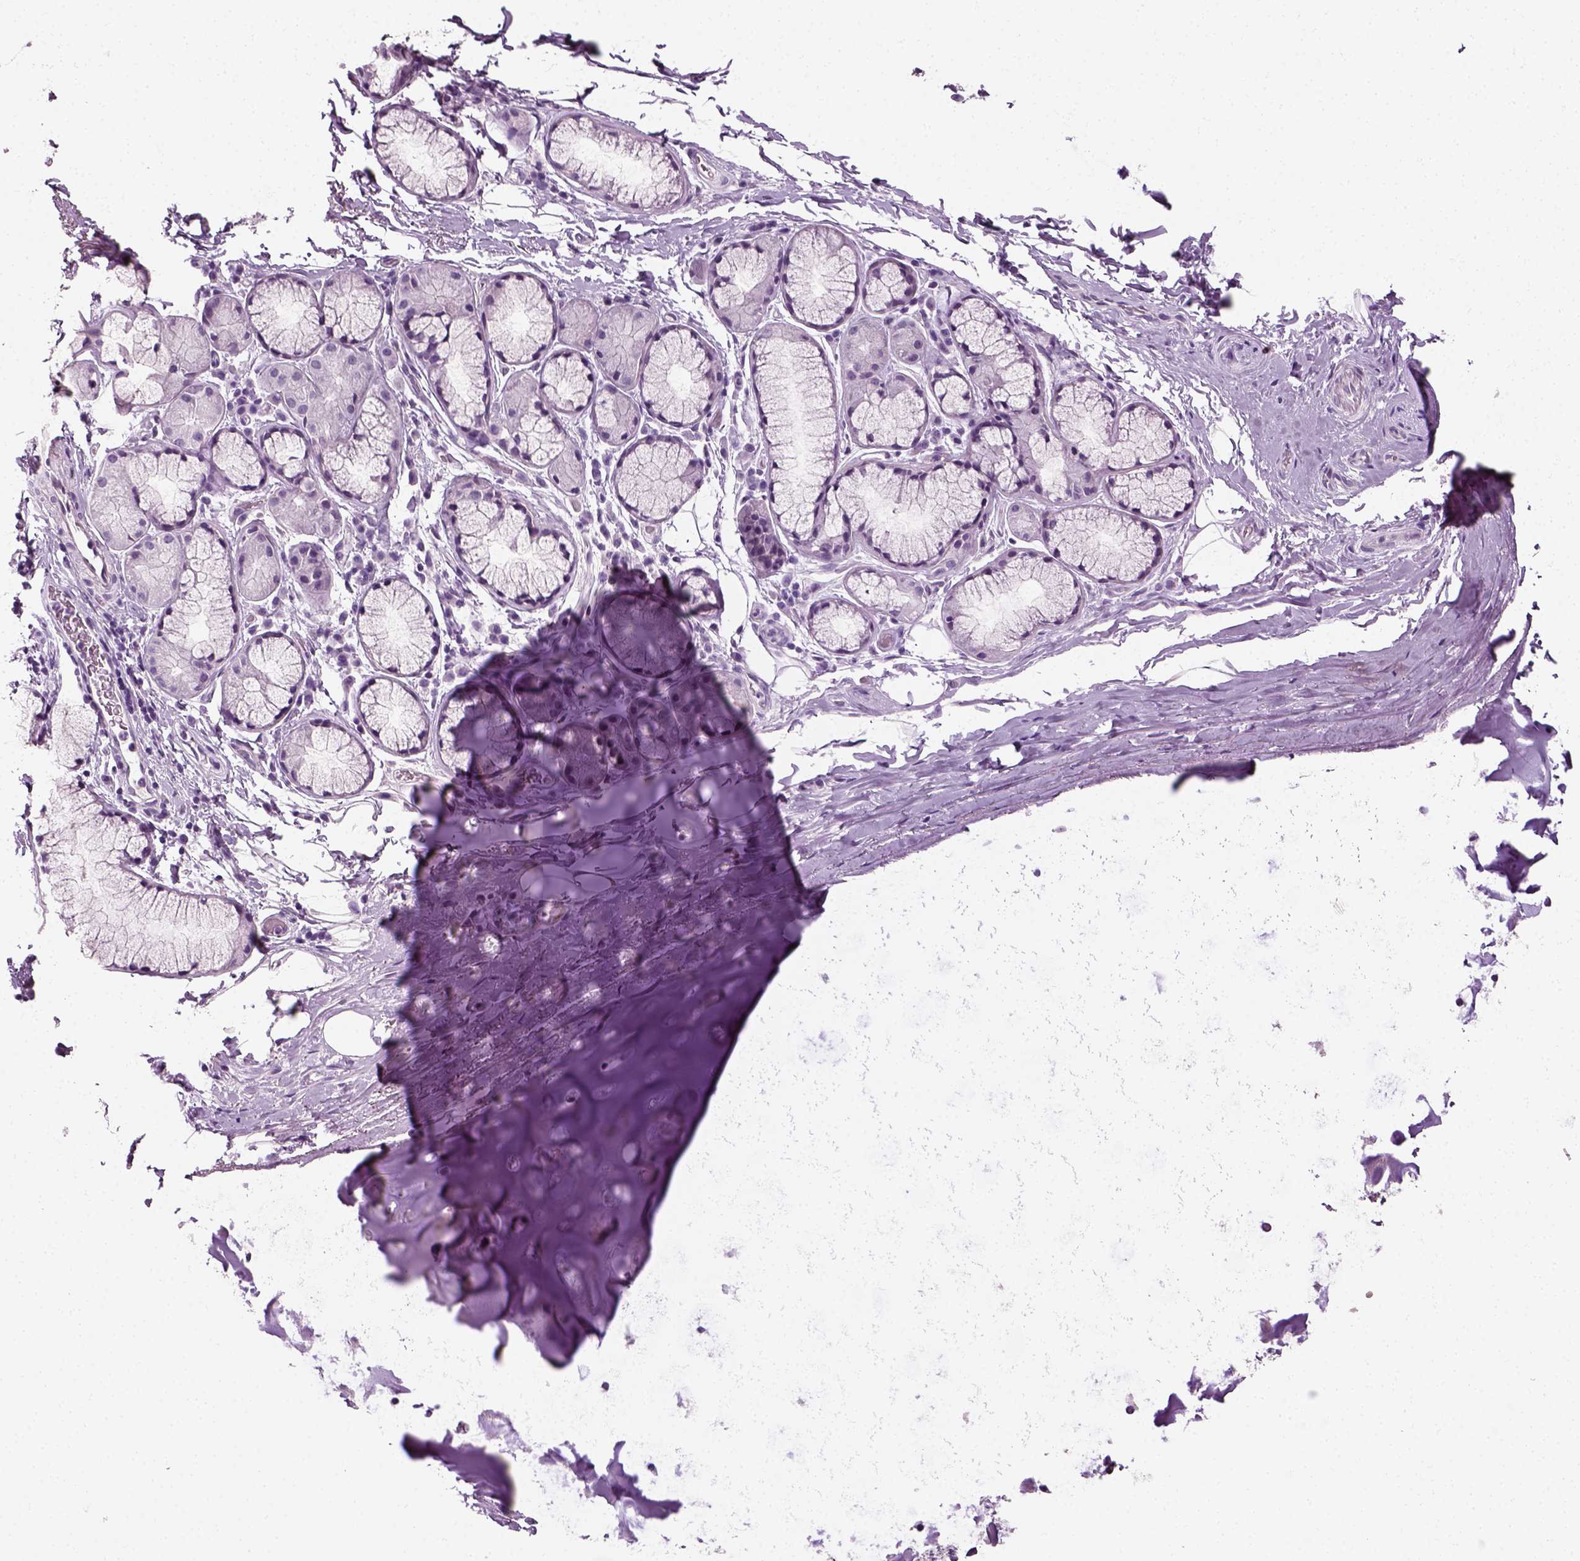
{"staining": {"intensity": "negative", "quantity": "none", "location": "none"}, "tissue": "soft tissue", "cell_type": "Chondrocytes", "image_type": "normal", "snomed": [{"axis": "morphology", "description": "Normal tissue, NOS"}, {"axis": "topography", "description": "Bronchus"}, {"axis": "topography", "description": "Lung"}], "caption": "This is an immunohistochemistry (IHC) micrograph of benign human soft tissue. There is no staining in chondrocytes.", "gene": "SPATA31E1", "patient": {"sex": "female", "age": 57}}